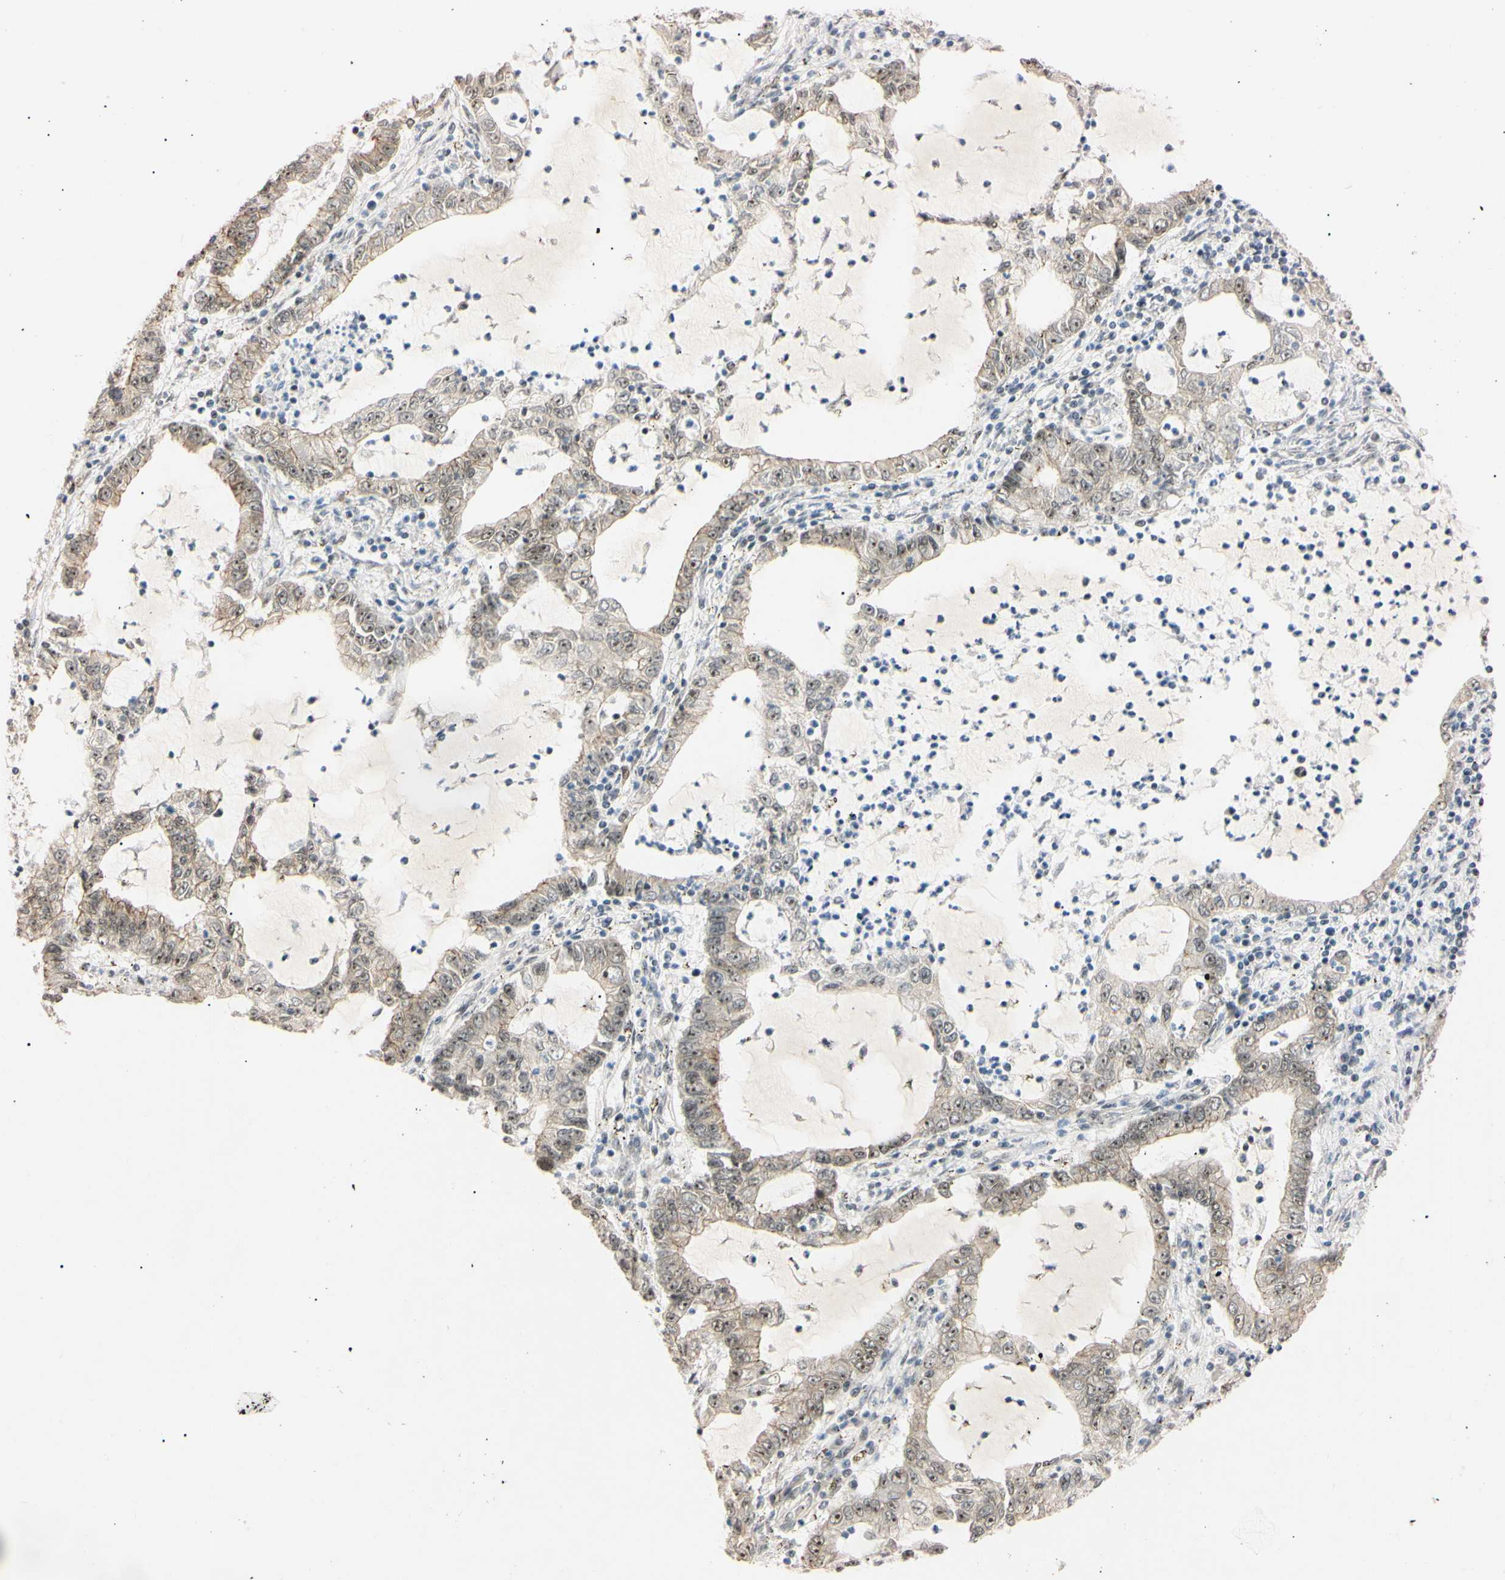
{"staining": {"intensity": "weak", "quantity": ">75%", "location": "cytoplasmic/membranous,nuclear"}, "tissue": "lung cancer", "cell_type": "Tumor cells", "image_type": "cancer", "snomed": [{"axis": "morphology", "description": "Adenocarcinoma, NOS"}, {"axis": "topography", "description": "Lung"}], "caption": "Protein staining of lung cancer (adenocarcinoma) tissue displays weak cytoplasmic/membranous and nuclear staining in about >75% of tumor cells.", "gene": "ZNF134", "patient": {"sex": "female", "age": 51}}